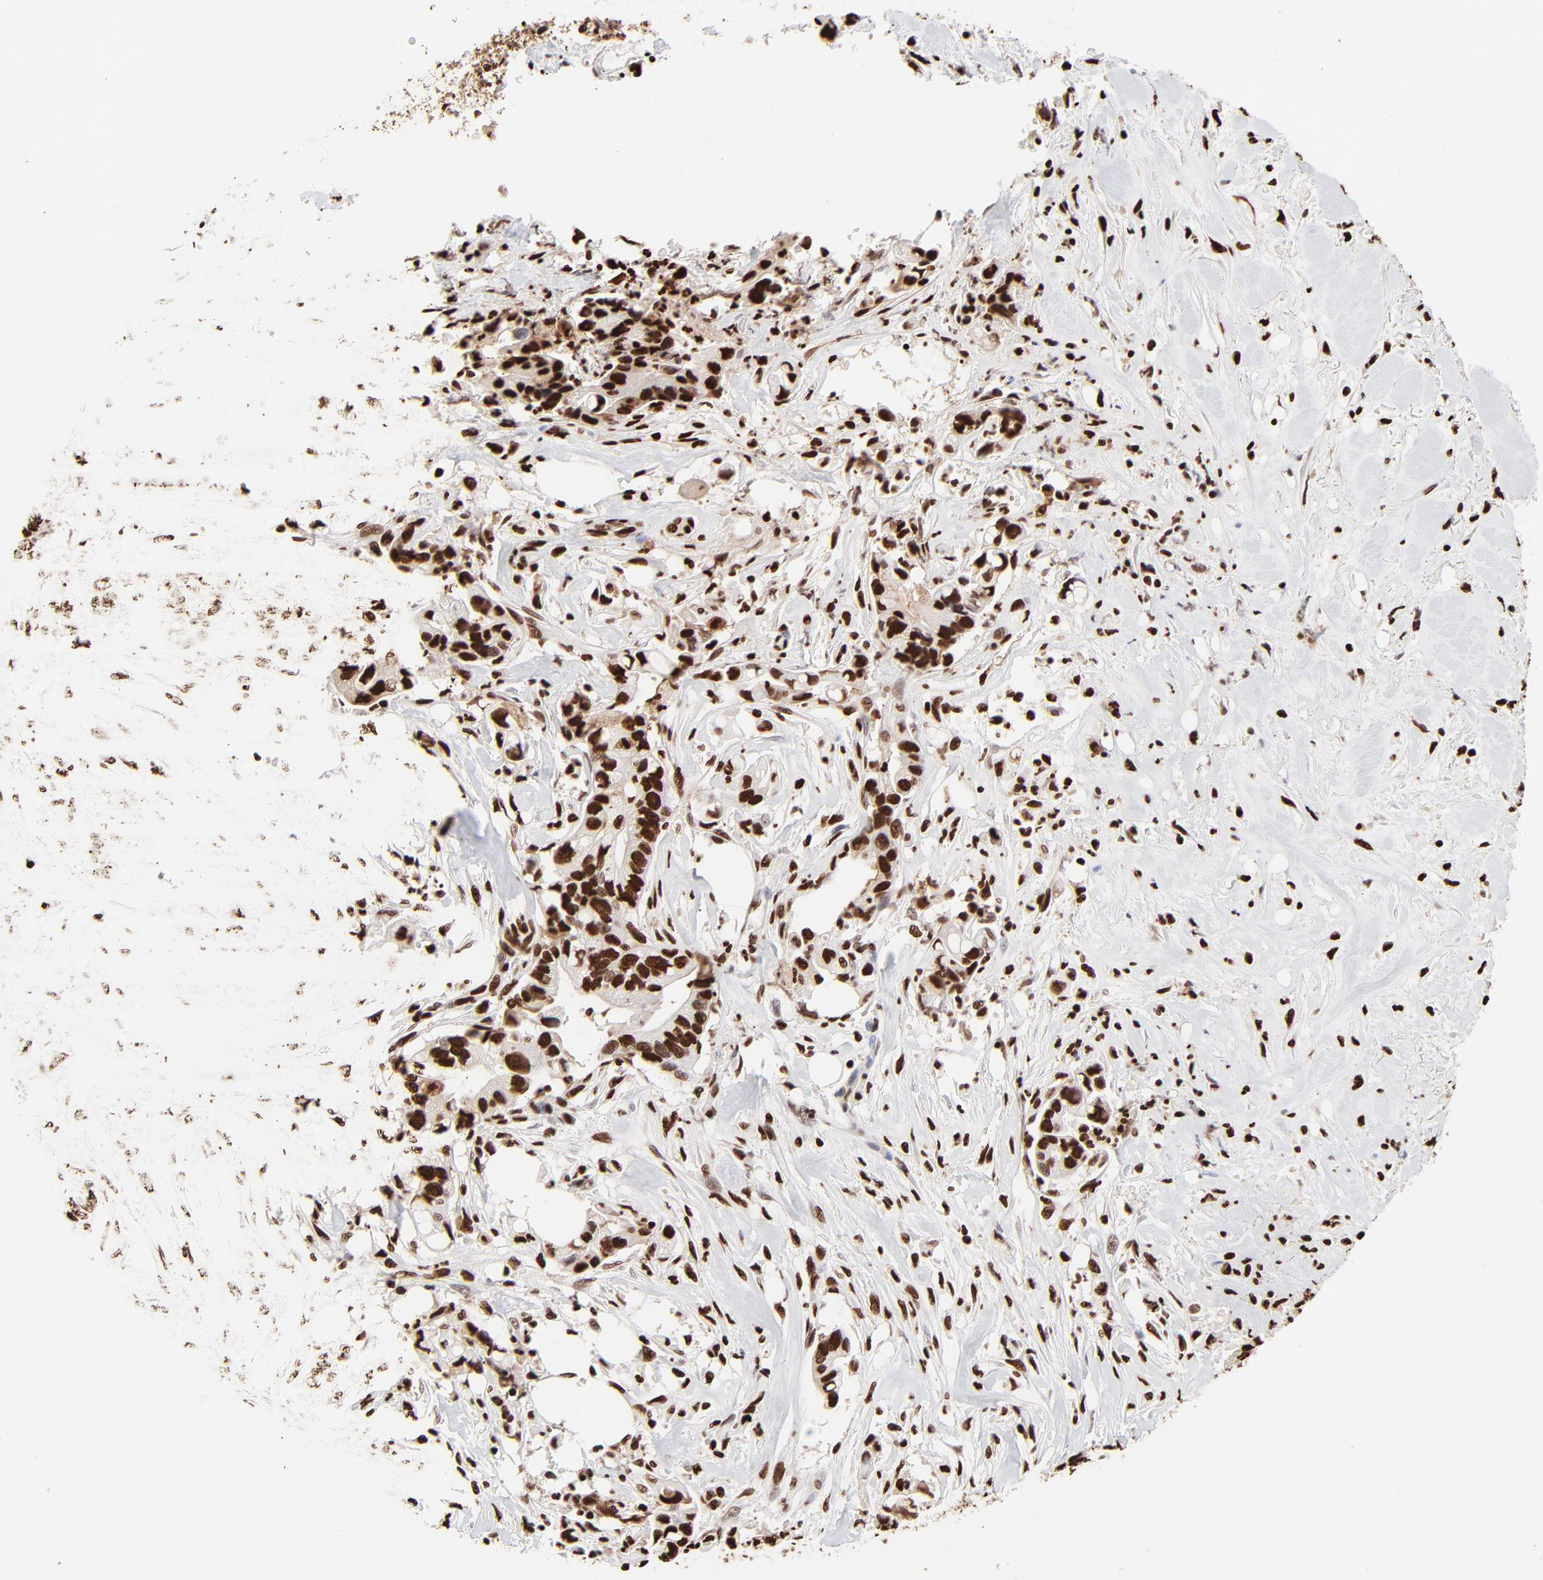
{"staining": {"intensity": "strong", "quantity": ">75%", "location": "nuclear"}, "tissue": "pancreatic cancer", "cell_type": "Tumor cells", "image_type": "cancer", "snomed": [{"axis": "morphology", "description": "Adenocarcinoma, NOS"}, {"axis": "topography", "description": "Pancreas"}], "caption": "Human pancreatic cancer stained with a brown dye reveals strong nuclear positive positivity in approximately >75% of tumor cells.", "gene": "ZNF544", "patient": {"sex": "male", "age": 70}}